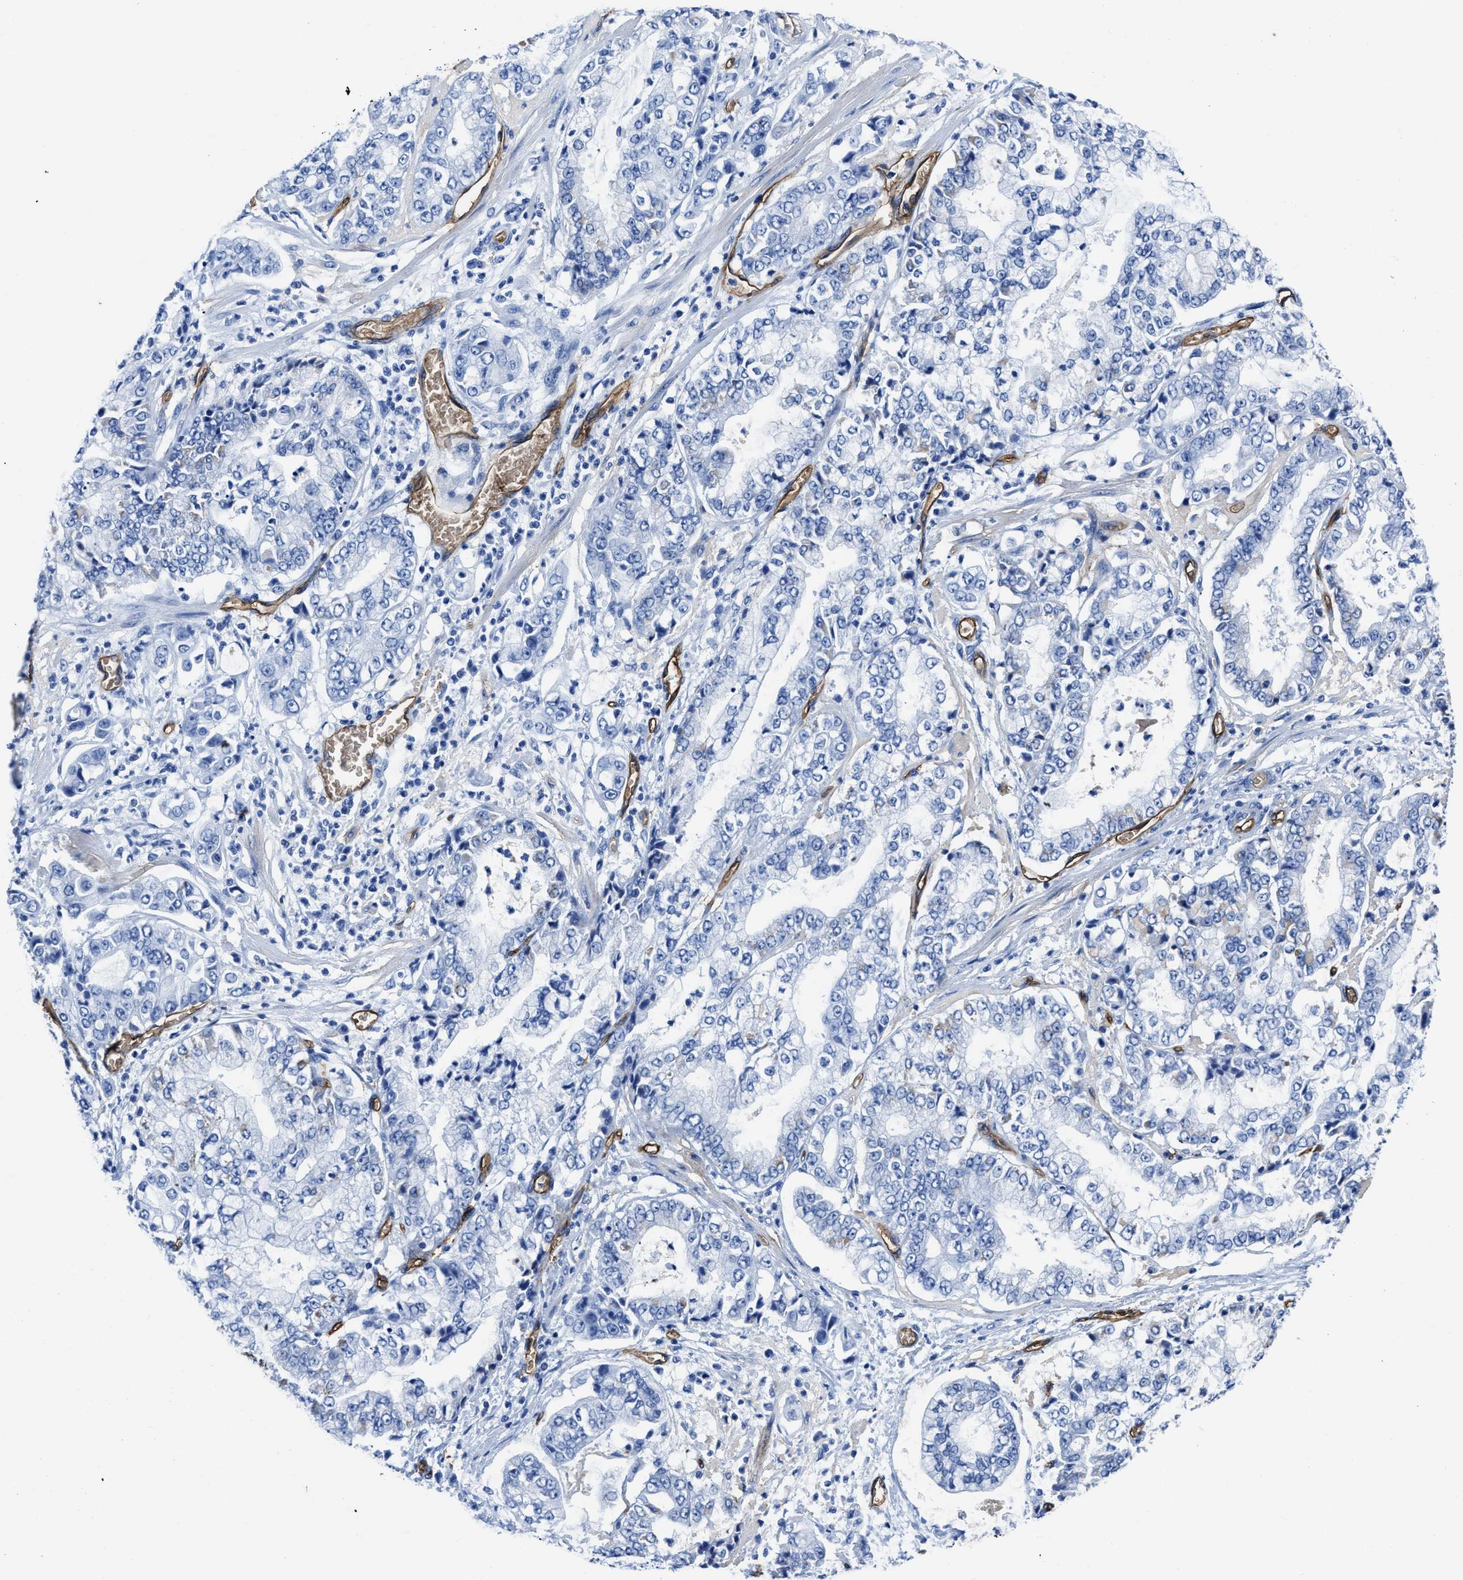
{"staining": {"intensity": "negative", "quantity": "none", "location": "none"}, "tissue": "stomach cancer", "cell_type": "Tumor cells", "image_type": "cancer", "snomed": [{"axis": "morphology", "description": "Adenocarcinoma, NOS"}, {"axis": "topography", "description": "Stomach"}], "caption": "Immunohistochemistry (IHC) of human adenocarcinoma (stomach) reveals no expression in tumor cells.", "gene": "AQP1", "patient": {"sex": "male", "age": 76}}